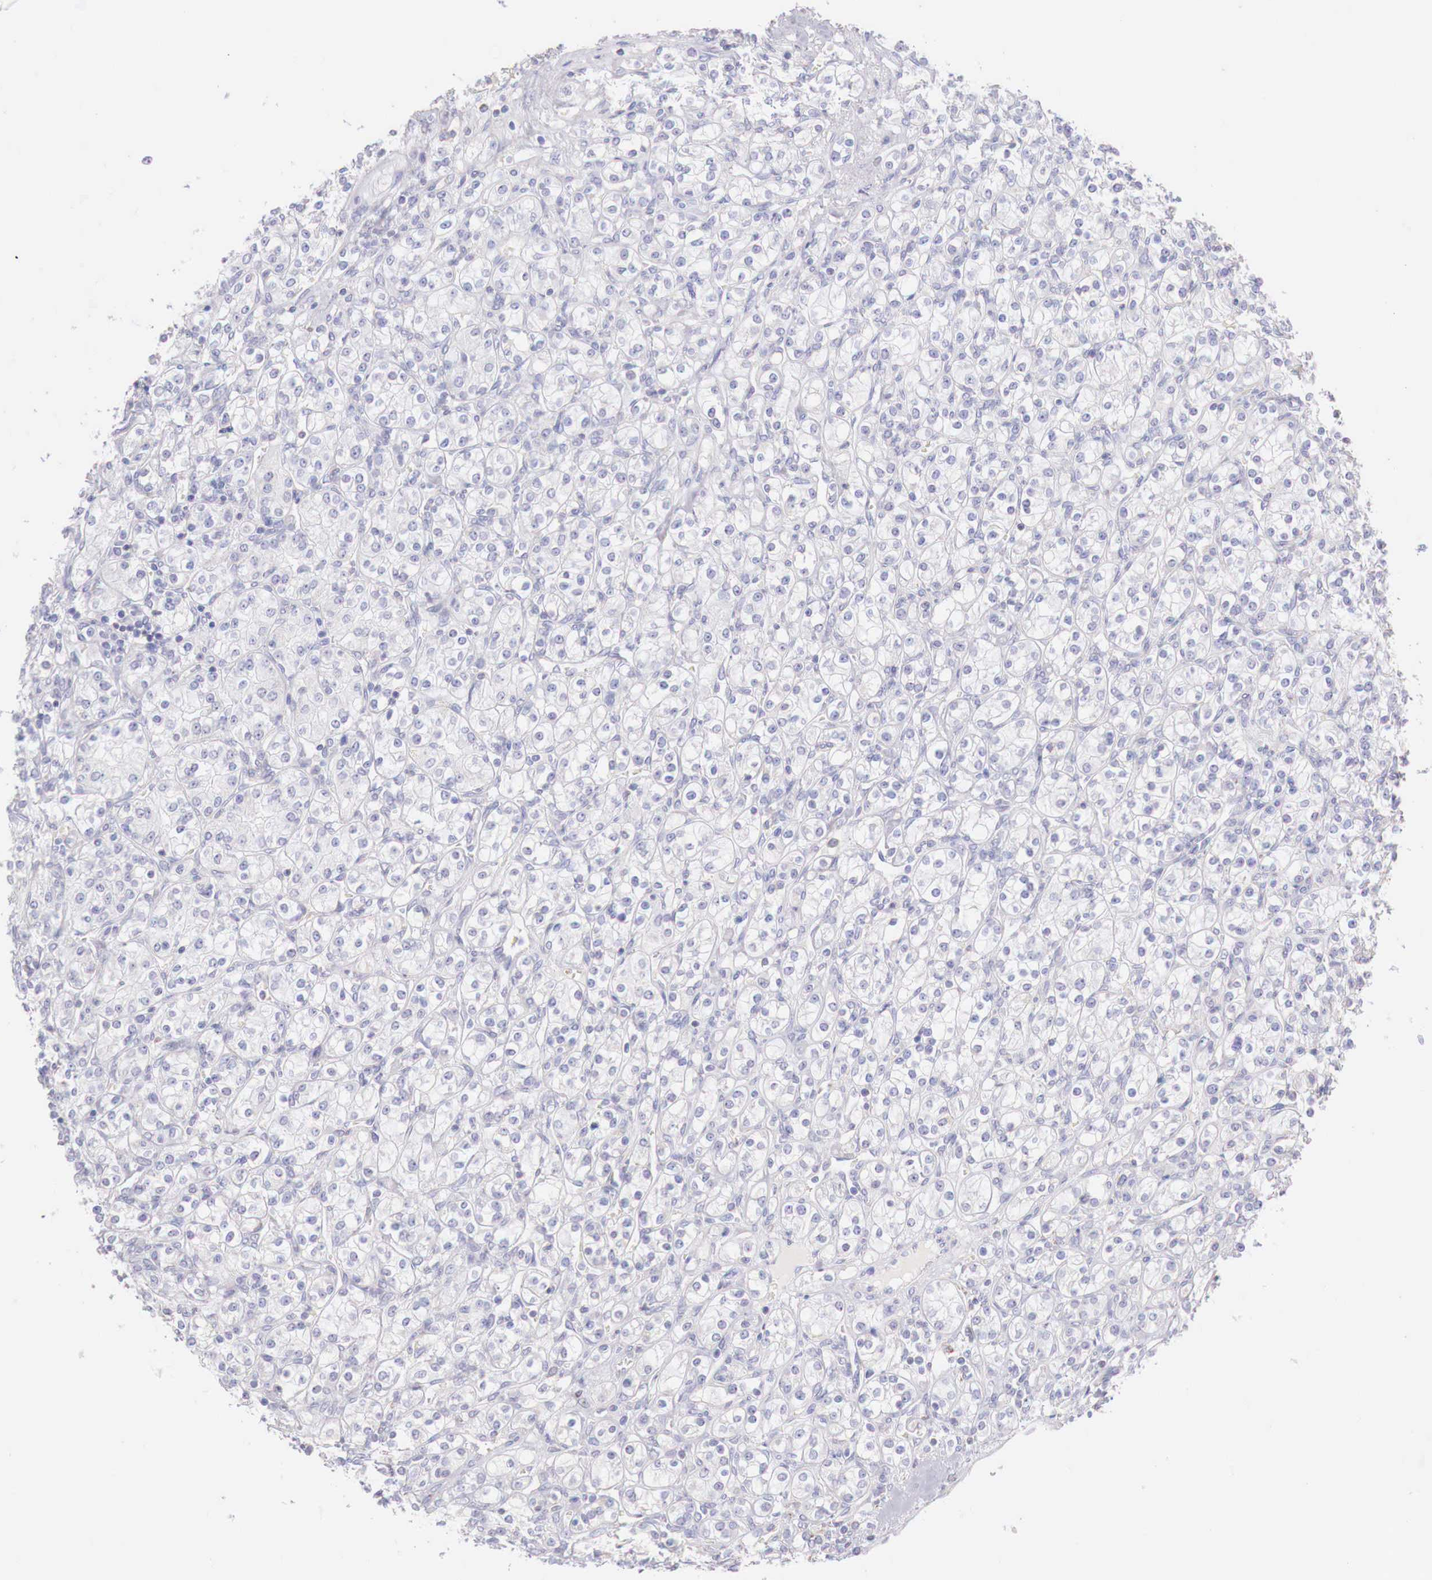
{"staining": {"intensity": "negative", "quantity": "none", "location": "none"}, "tissue": "renal cancer", "cell_type": "Tumor cells", "image_type": "cancer", "snomed": [{"axis": "morphology", "description": "Adenocarcinoma, NOS"}, {"axis": "topography", "description": "Kidney"}], "caption": "Immunohistochemistry (IHC) photomicrograph of human adenocarcinoma (renal) stained for a protein (brown), which demonstrates no staining in tumor cells.", "gene": "IDH3G", "patient": {"sex": "male", "age": 77}}